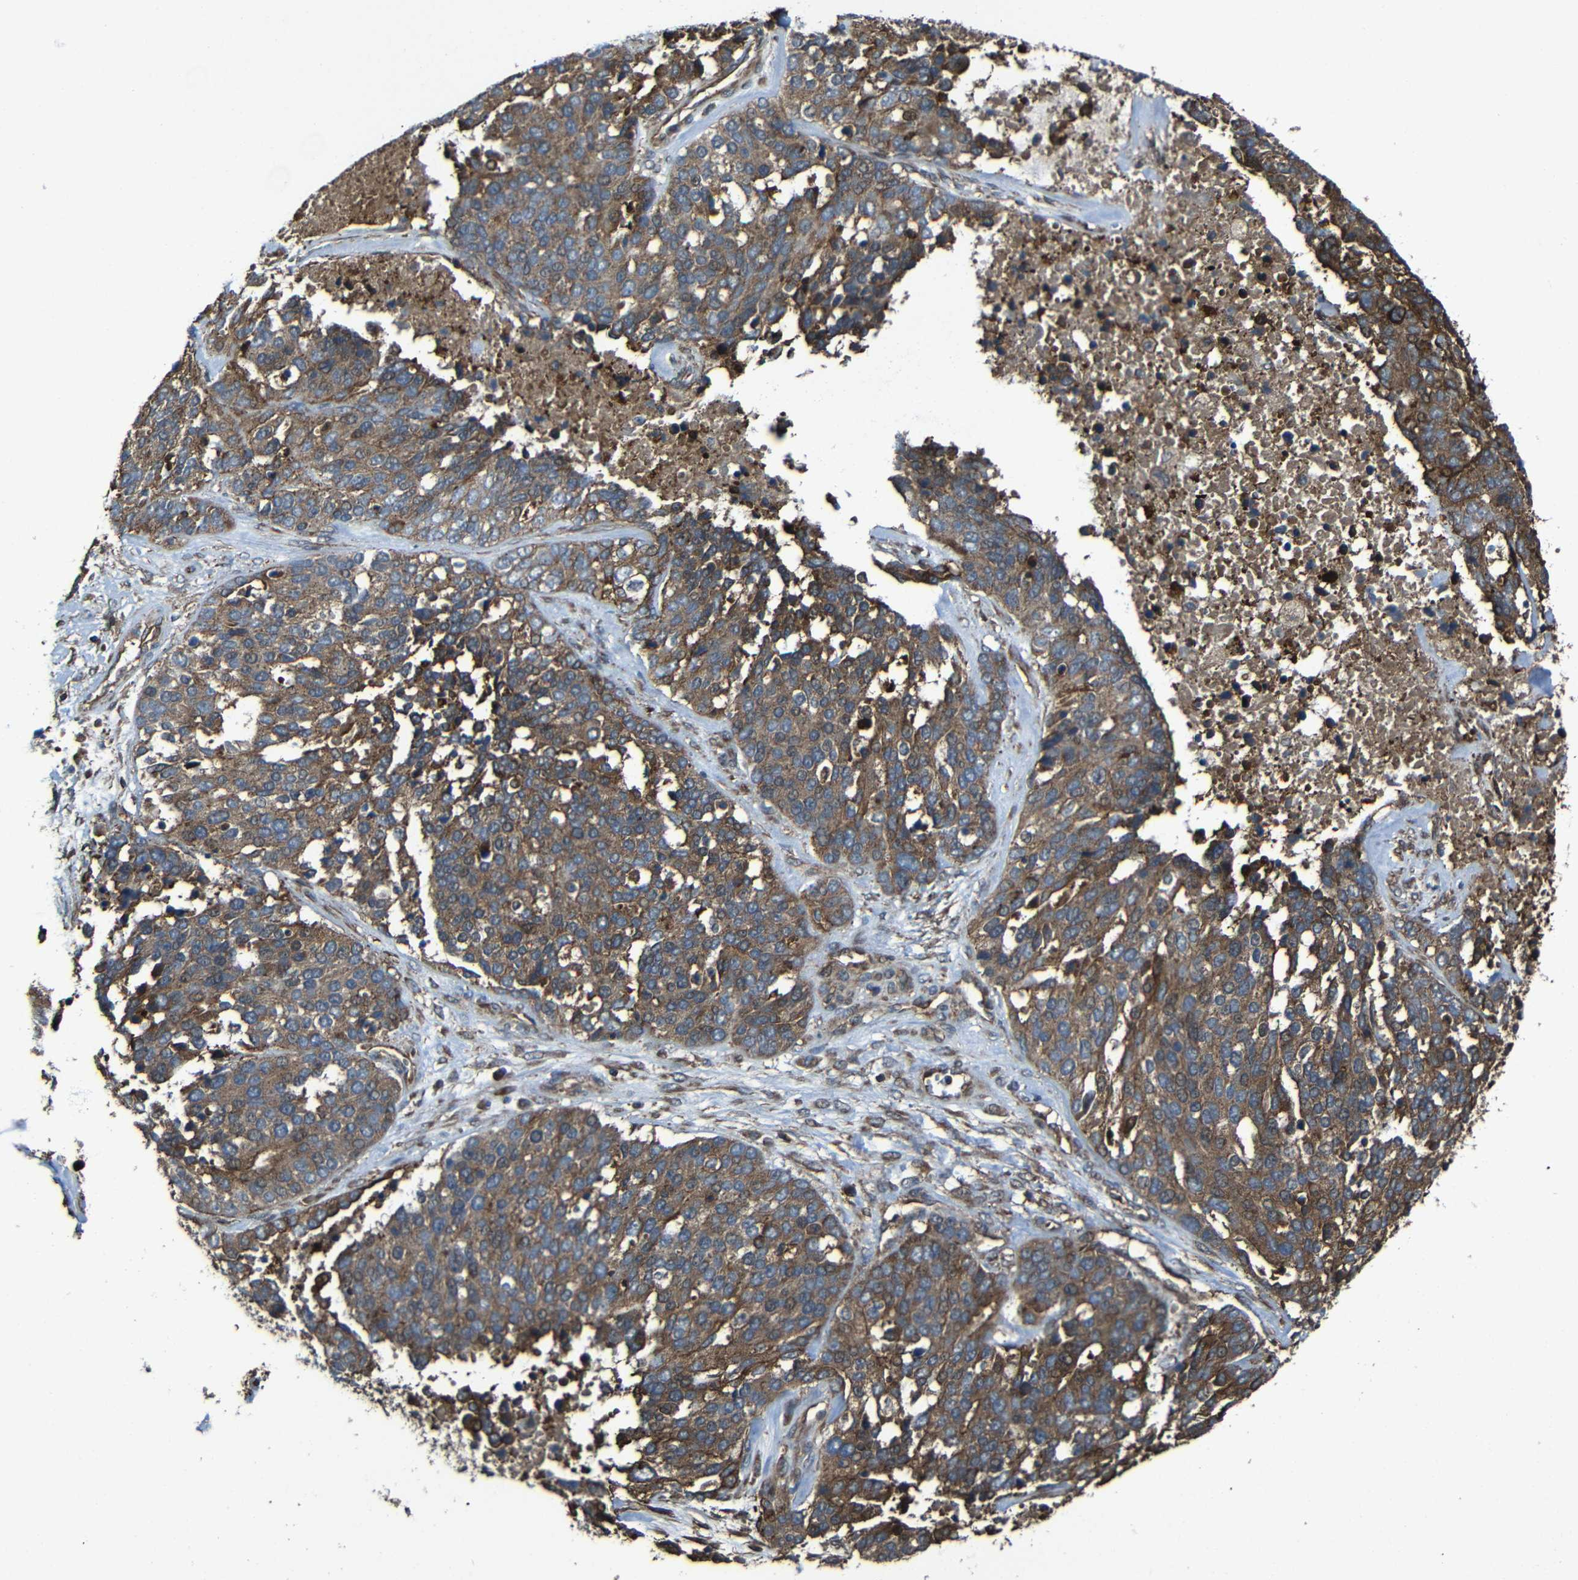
{"staining": {"intensity": "moderate", "quantity": ">75%", "location": "cytoplasmic/membranous"}, "tissue": "ovarian cancer", "cell_type": "Tumor cells", "image_type": "cancer", "snomed": [{"axis": "morphology", "description": "Cystadenocarcinoma, serous, NOS"}, {"axis": "topography", "description": "Ovary"}], "caption": "An immunohistochemistry micrograph of tumor tissue is shown. Protein staining in brown shows moderate cytoplasmic/membranous positivity in ovarian serous cystadenocarcinoma within tumor cells.", "gene": "PTCH1", "patient": {"sex": "female", "age": 44}}